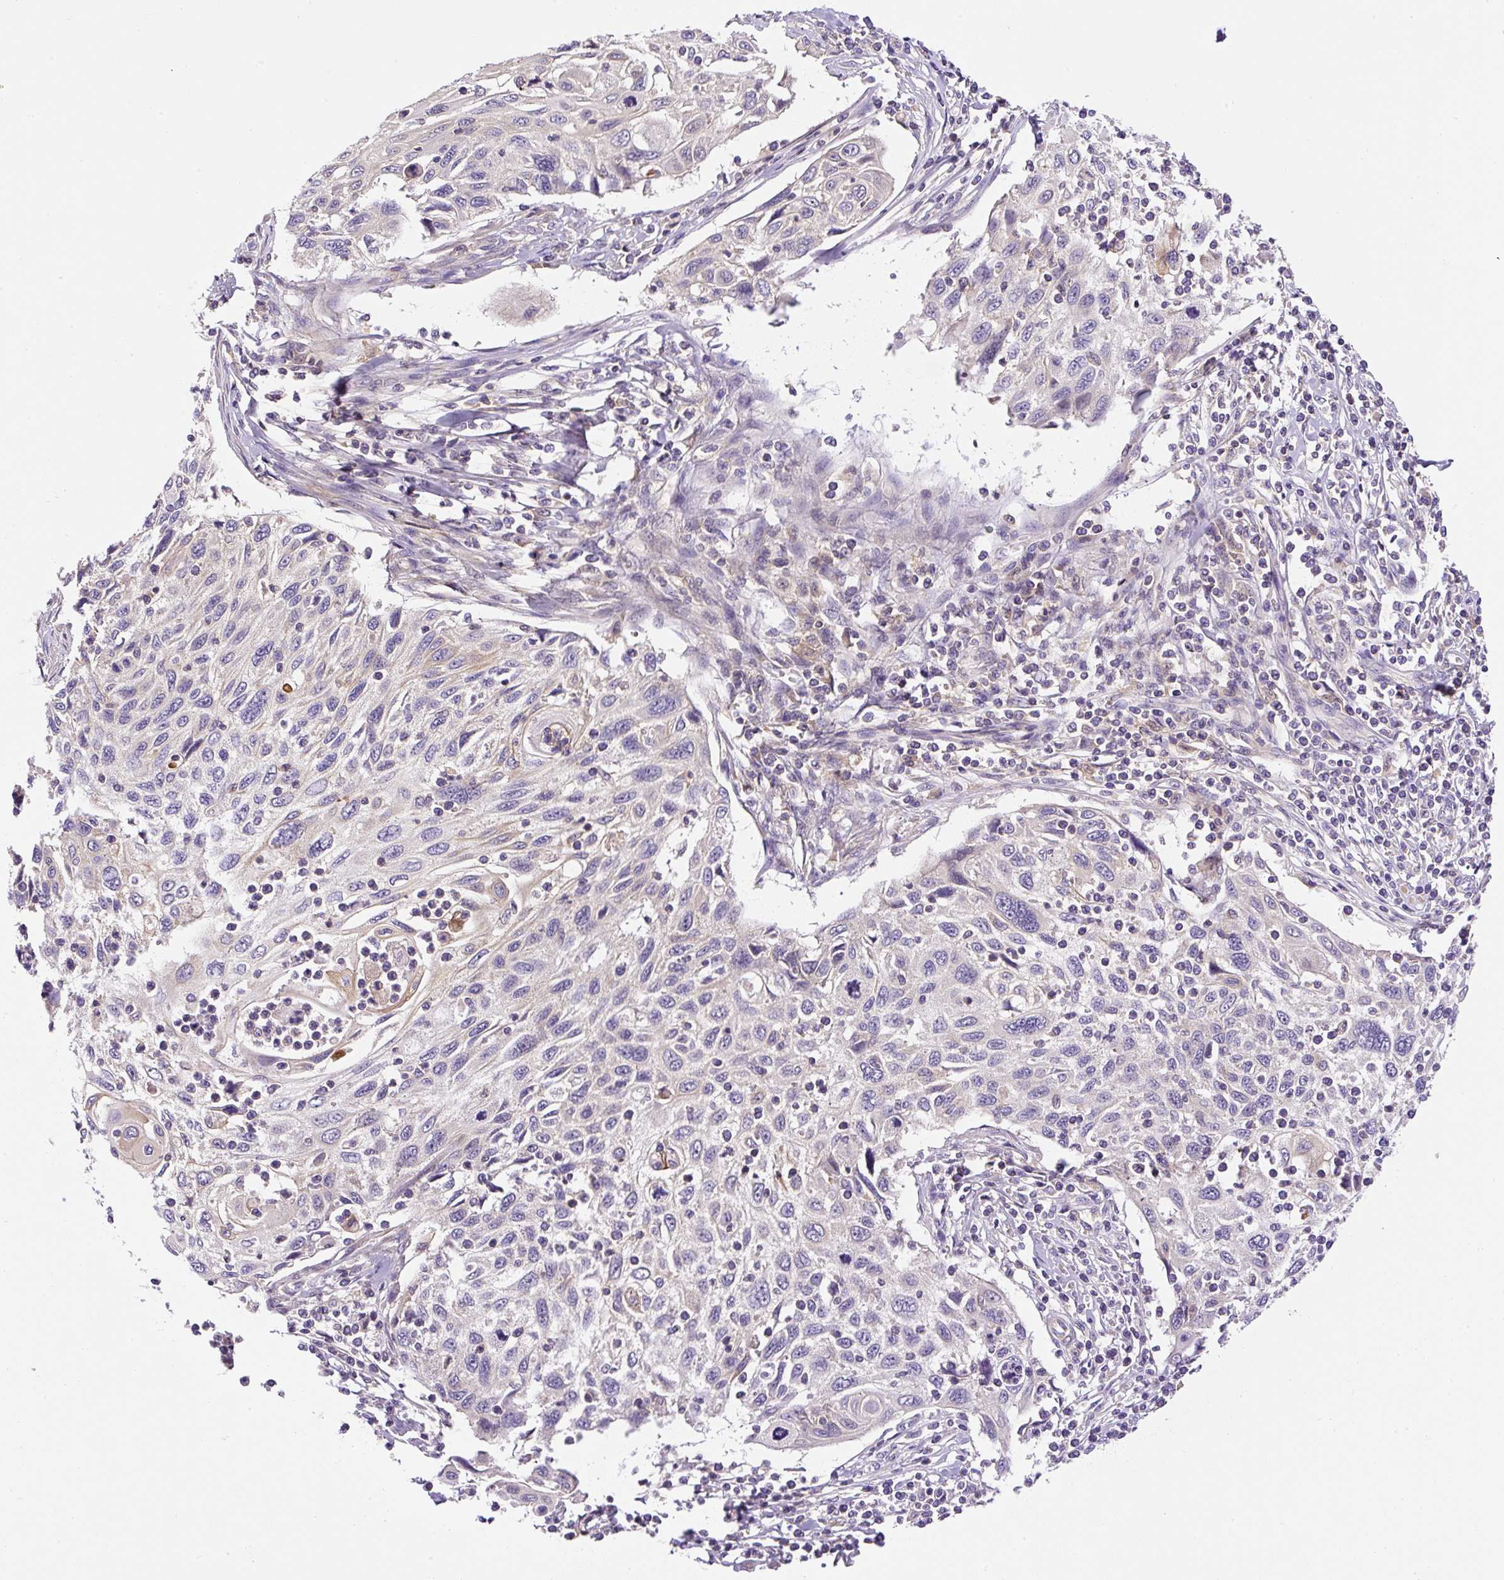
{"staining": {"intensity": "negative", "quantity": "none", "location": "none"}, "tissue": "cervical cancer", "cell_type": "Tumor cells", "image_type": "cancer", "snomed": [{"axis": "morphology", "description": "Squamous cell carcinoma, NOS"}, {"axis": "topography", "description": "Cervix"}], "caption": "IHC of cervical cancer (squamous cell carcinoma) exhibits no staining in tumor cells. (DAB IHC with hematoxylin counter stain).", "gene": "CCDC28A", "patient": {"sex": "female", "age": 70}}